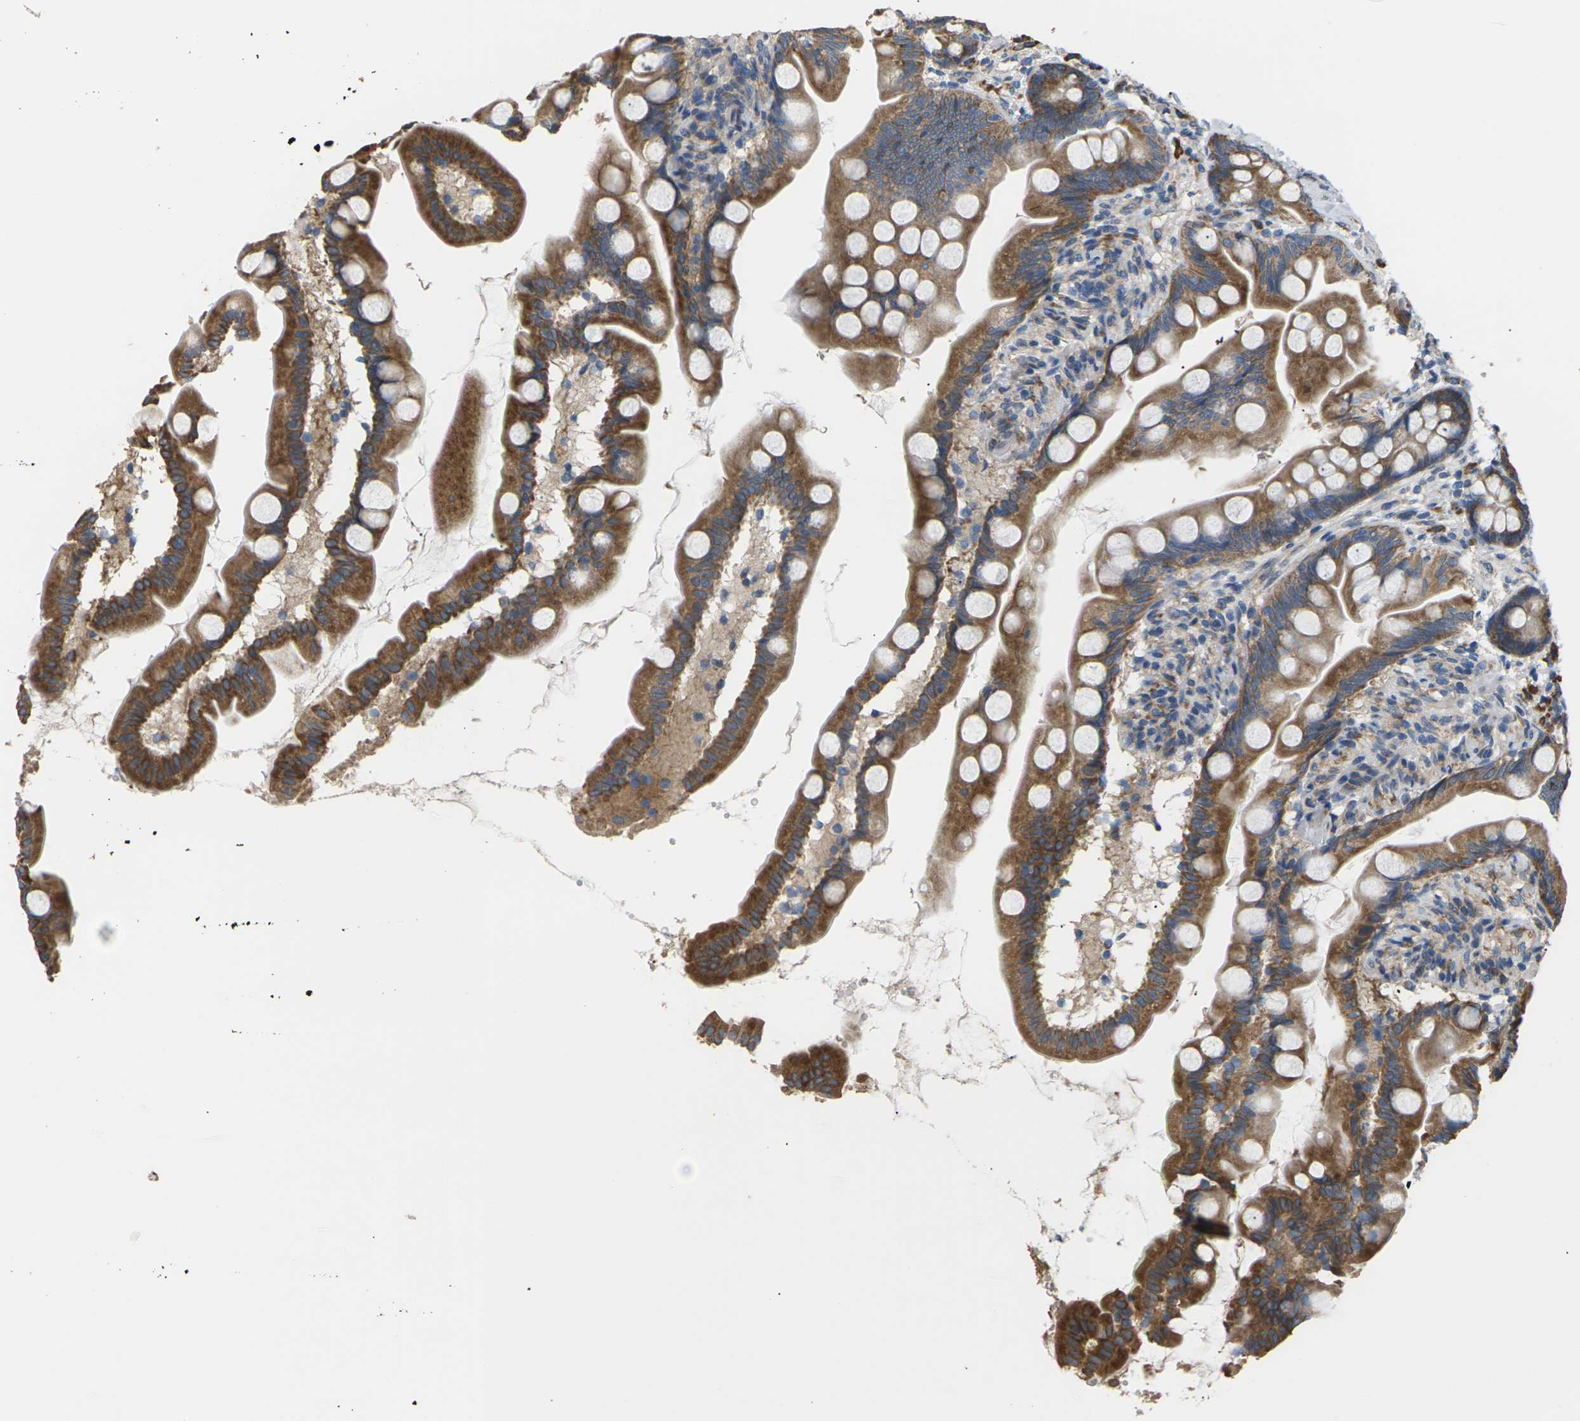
{"staining": {"intensity": "moderate", "quantity": ">75%", "location": "cytoplasmic/membranous"}, "tissue": "small intestine", "cell_type": "Glandular cells", "image_type": "normal", "snomed": [{"axis": "morphology", "description": "Normal tissue, NOS"}, {"axis": "topography", "description": "Small intestine"}], "caption": "Small intestine stained with DAB (3,3'-diaminobenzidine) IHC reveals medium levels of moderate cytoplasmic/membranous expression in about >75% of glandular cells.", "gene": "KLHDC8B", "patient": {"sex": "female", "age": 56}}